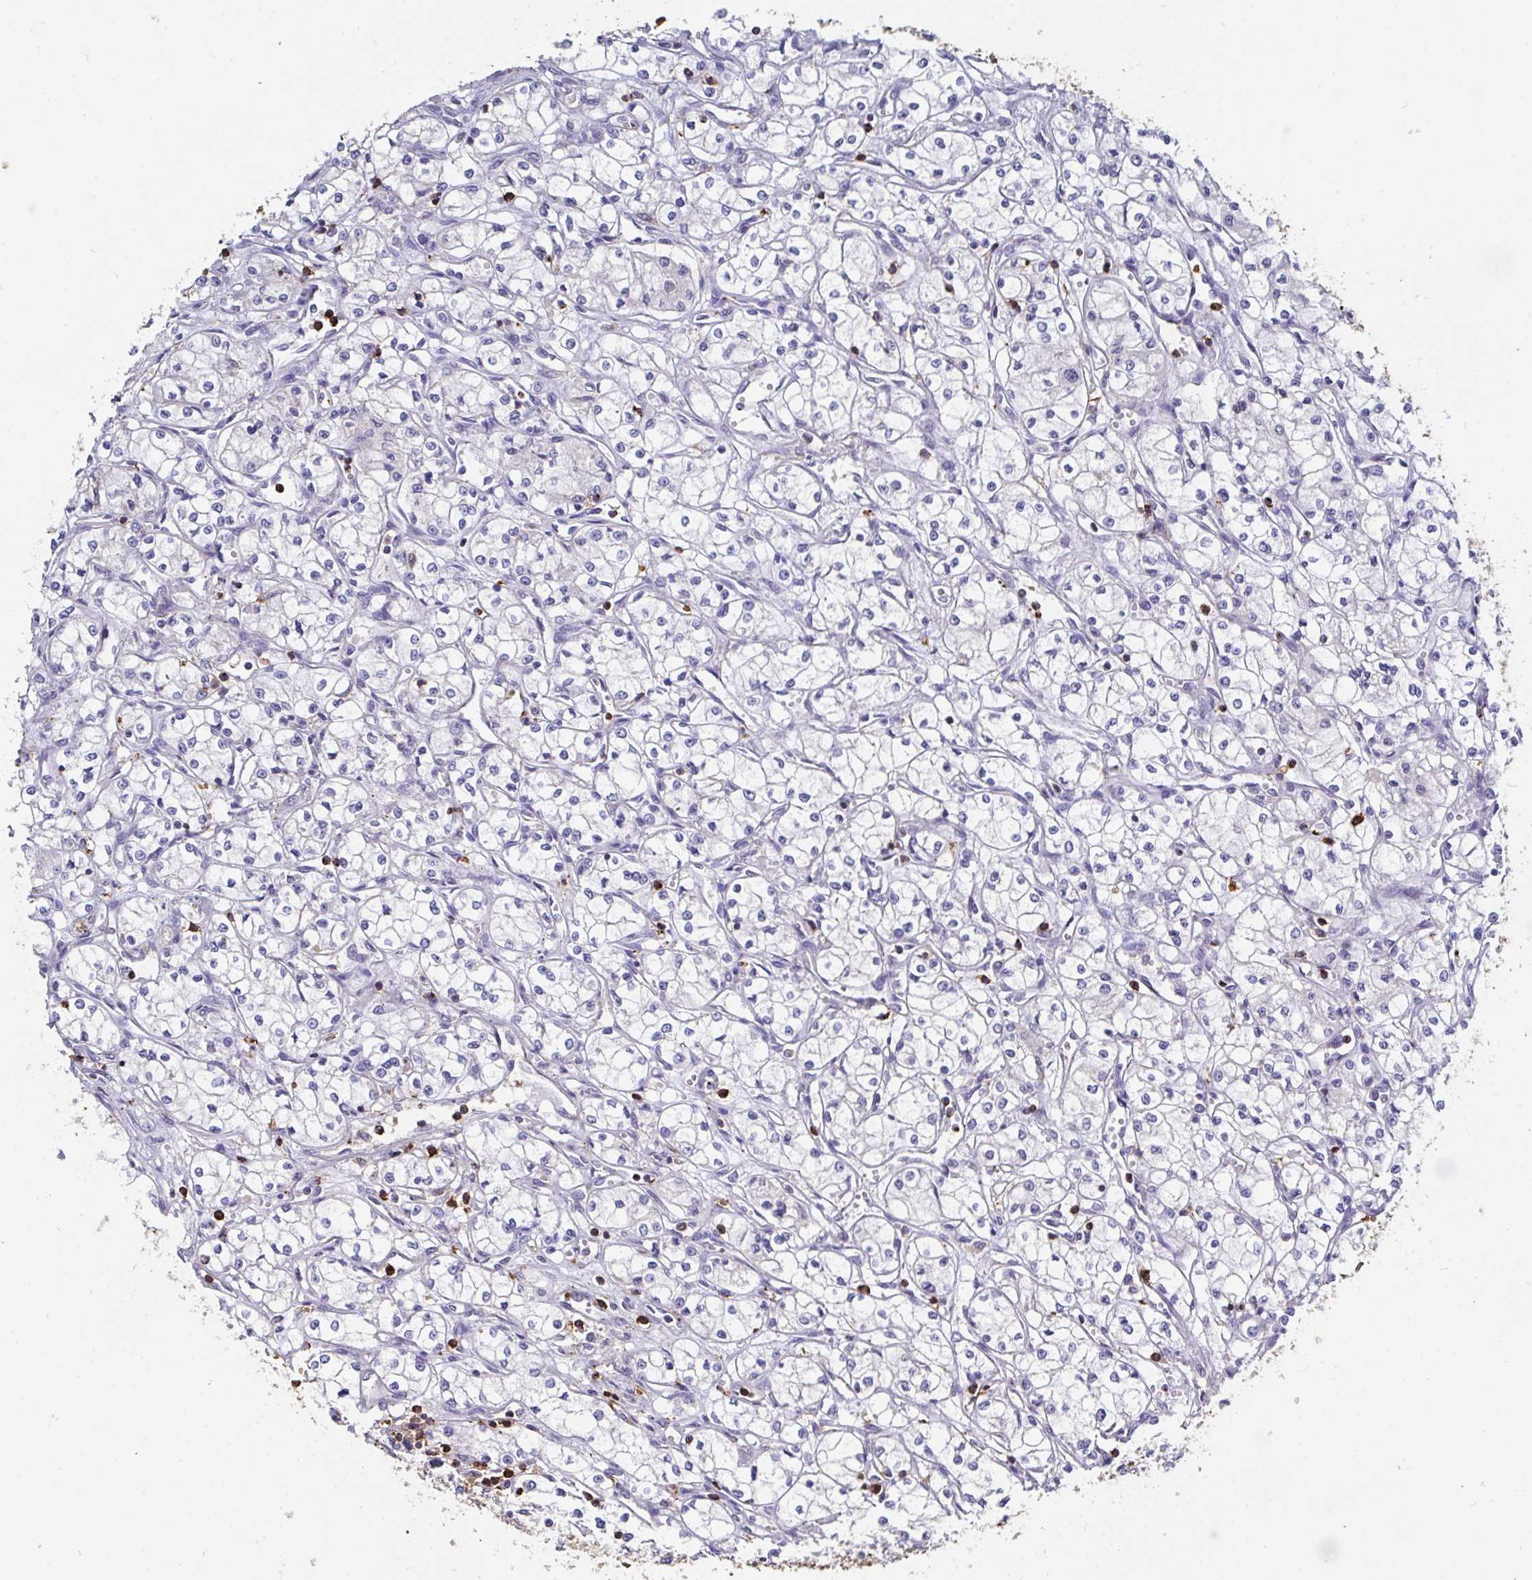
{"staining": {"intensity": "negative", "quantity": "none", "location": "none"}, "tissue": "renal cancer", "cell_type": "Tumor cells", "image_type": "cancer", "snomed": [{"axis": "morphology", "description": "Normal tissue, NOS"}, {"axis": "morphology", "description": "Adenocarcinoma, NOS"}, {"axis": "topography", "description": "Kidney"}], "caption": "Renal adenocarcinoma was stained to show a protein in brown. There is no significant expression in tumor cells.", "gene": "CFL1", "patient": {"sex": "male", "age": 59}}